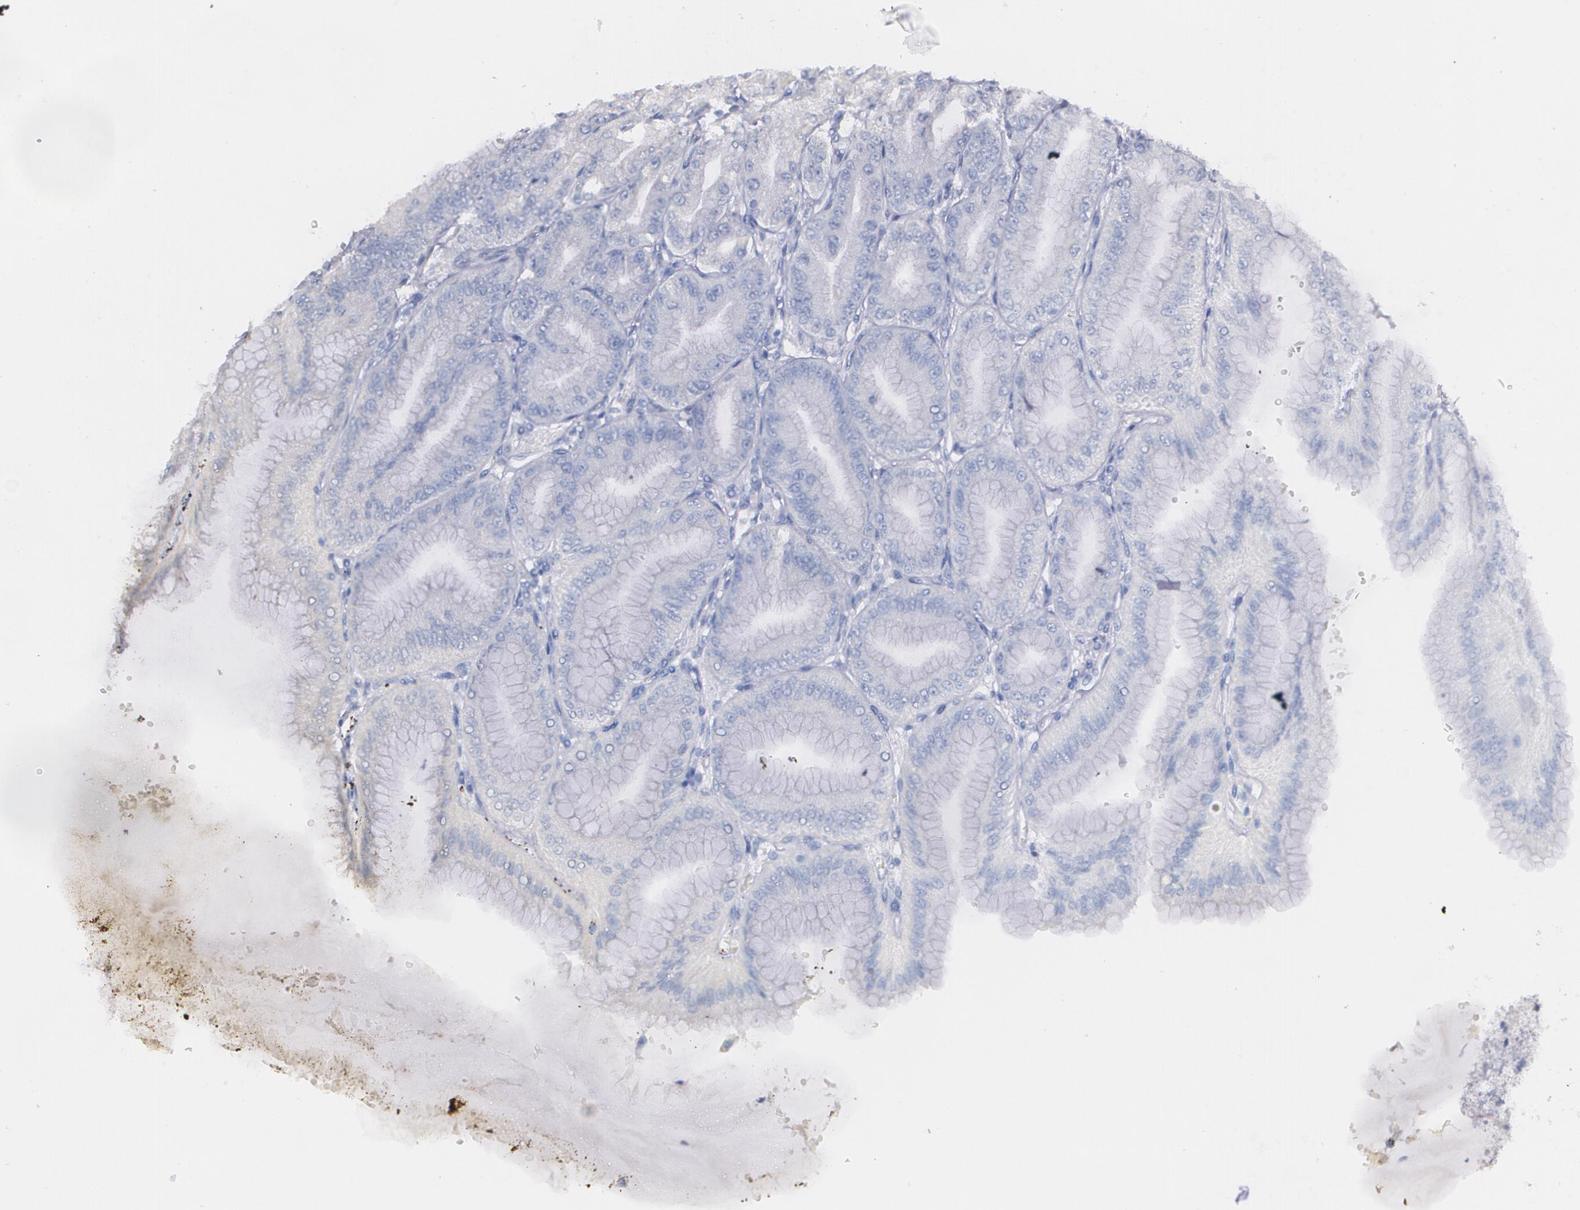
{"staining": {"intensity": "weak", "quantity": "<25%", "location": "cytoplasmic/membranous"}, "tissue": "stomach", "cell_type": "Glandular cells", "image_type": "normal", "snomed": [{"axis": "morphology", "description": "Normal tissue, NOS"}, {"axis": "topography", "description": "Stomach, lower"}], "caption": "The immunohistochemistry (IHC) micrograph has no significant expression in glandular cells of stomach. (DAB IHC visualized using brightfield microscopy, high magnification).", "gene": "AMBP", "patient": {"sex": "male", "age": 71}}